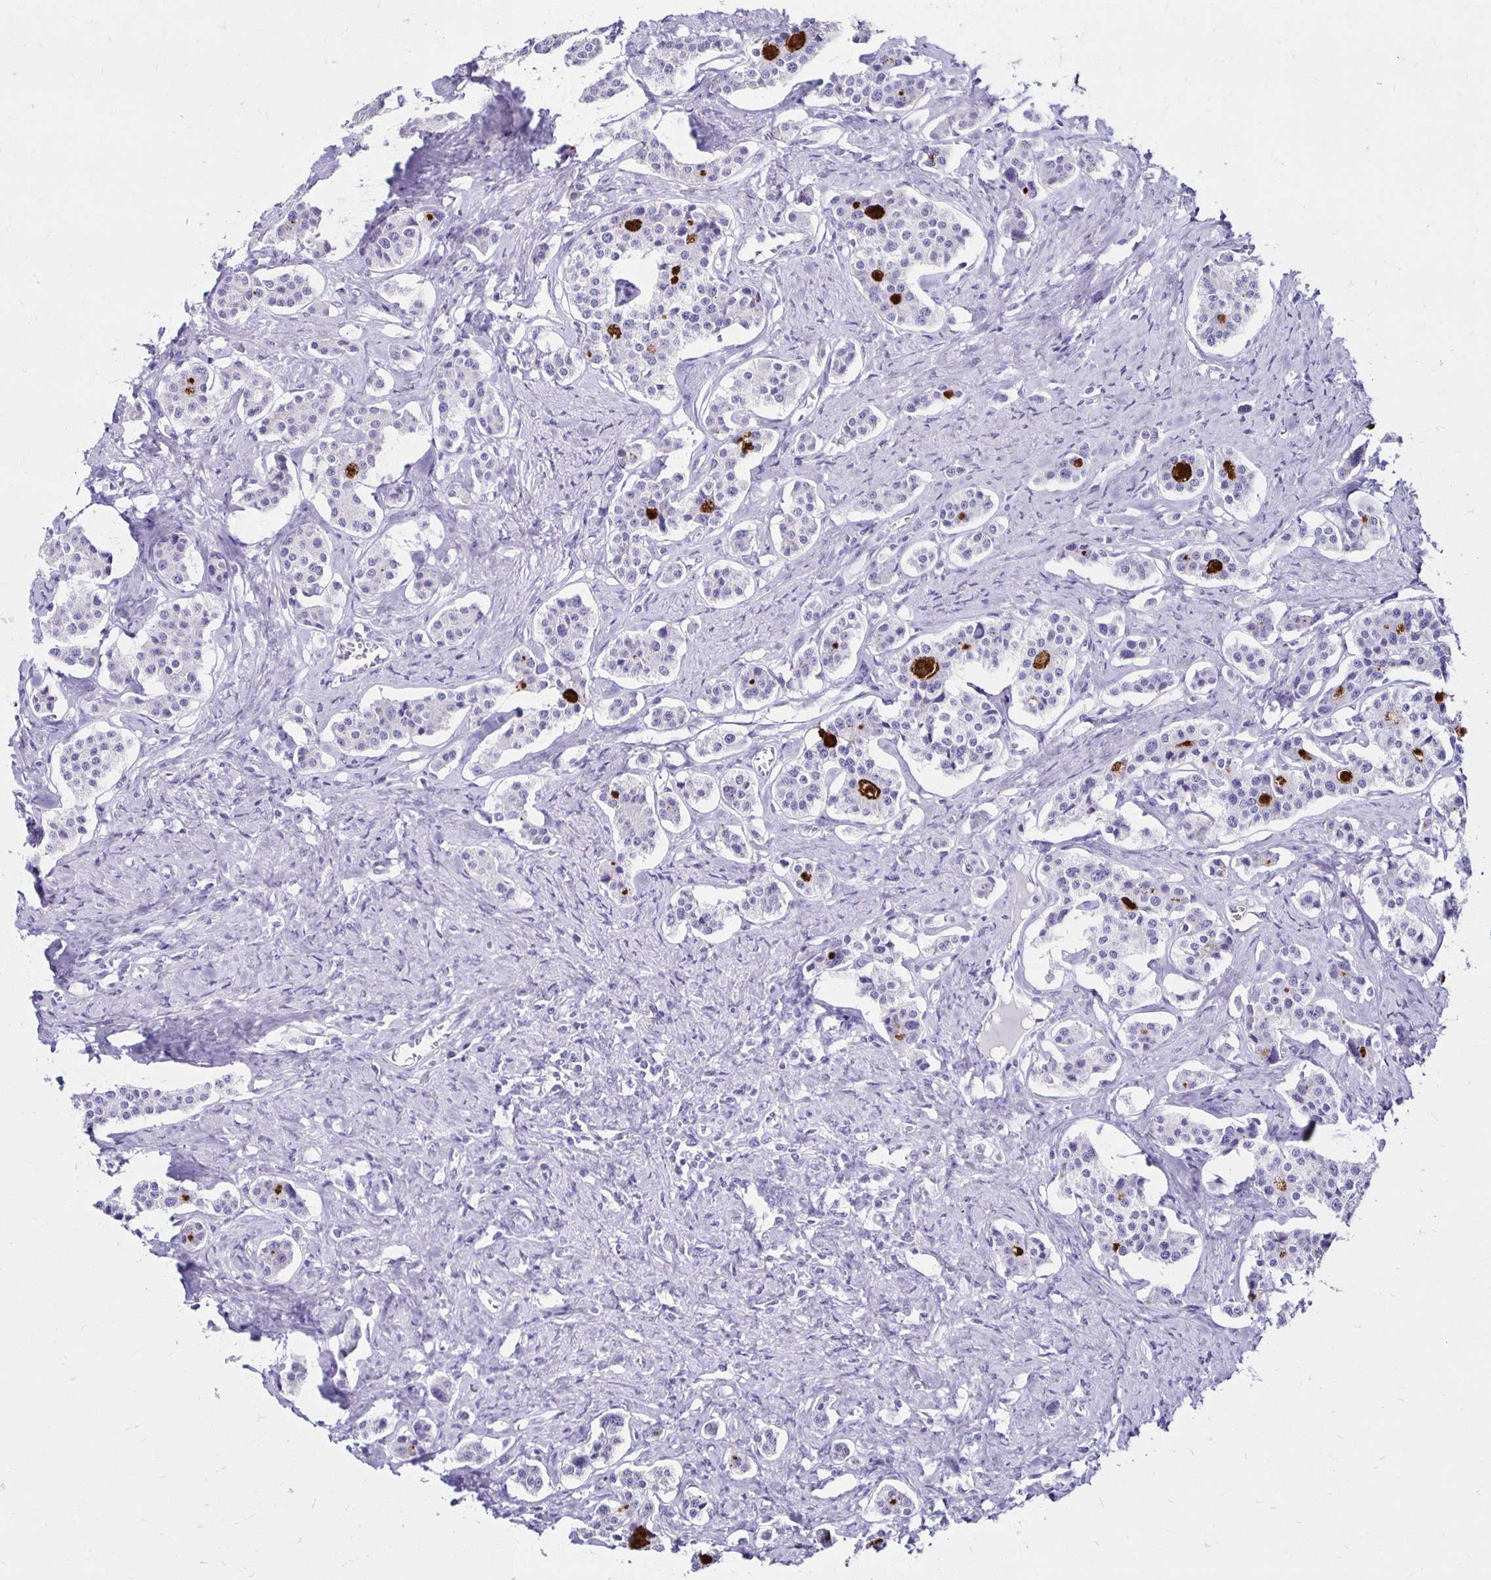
{"staining": {"intensity": "negative", "quantity": "none", "location": "none"}, "tissue": "carcinoid", "cell_type": "Tumor cells", "image_type": "cancer", "snomed": [{"axis": "morphology", "description": "Carcinoid, malignant, NOS"}, {"axis": "topography", "description": "Small intestine"}], "caption": "Immunohistochemistry (IHC) image of human carcinoid stained for a protein (brown), which exhibits no staining in tumor cells.", "gene": "KCNT1", "patient": {"sex": "male", "age": 63}}